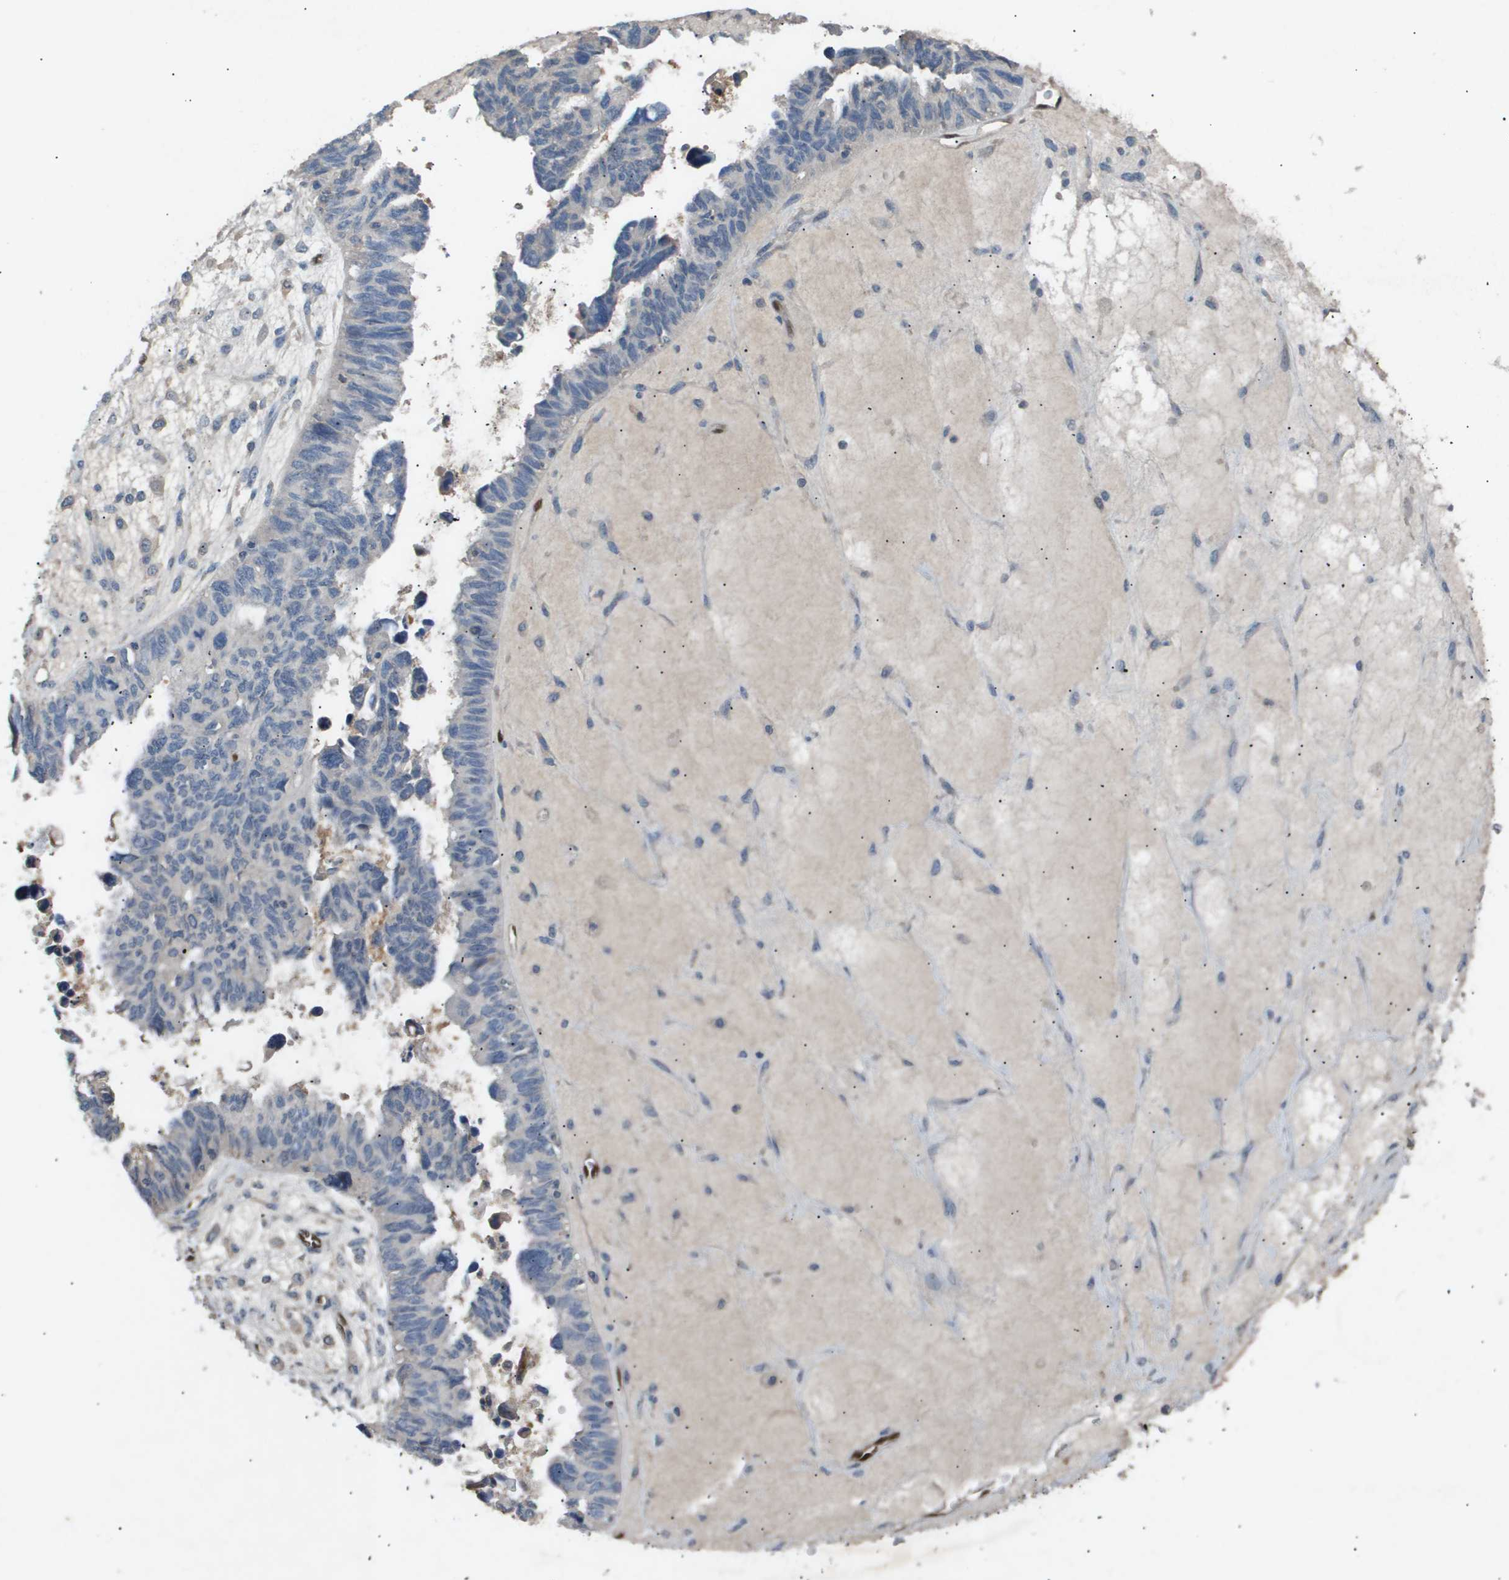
{"staining": {"intensity": "negative", "quantity": "none", "location": "none"}, "tissue": "ovarian cancer", "cell_type": "Tumor cells", "image_type": "cancer", "snomed": [{"axis": "morphology", "description": "Cystadenocarcinoma, serous, NOS"}, {"axis": "topography", "description": "Ovary"}], "caption": "Photomicrograph shows no significant protein positivity in tumor cells of ovarian serous cystadenocarcinoma. (DAB IHC visualized using brightfield microscopy, high magnification).", "gene": "ERG", "patient": {"sex": "female", "age": 79}}